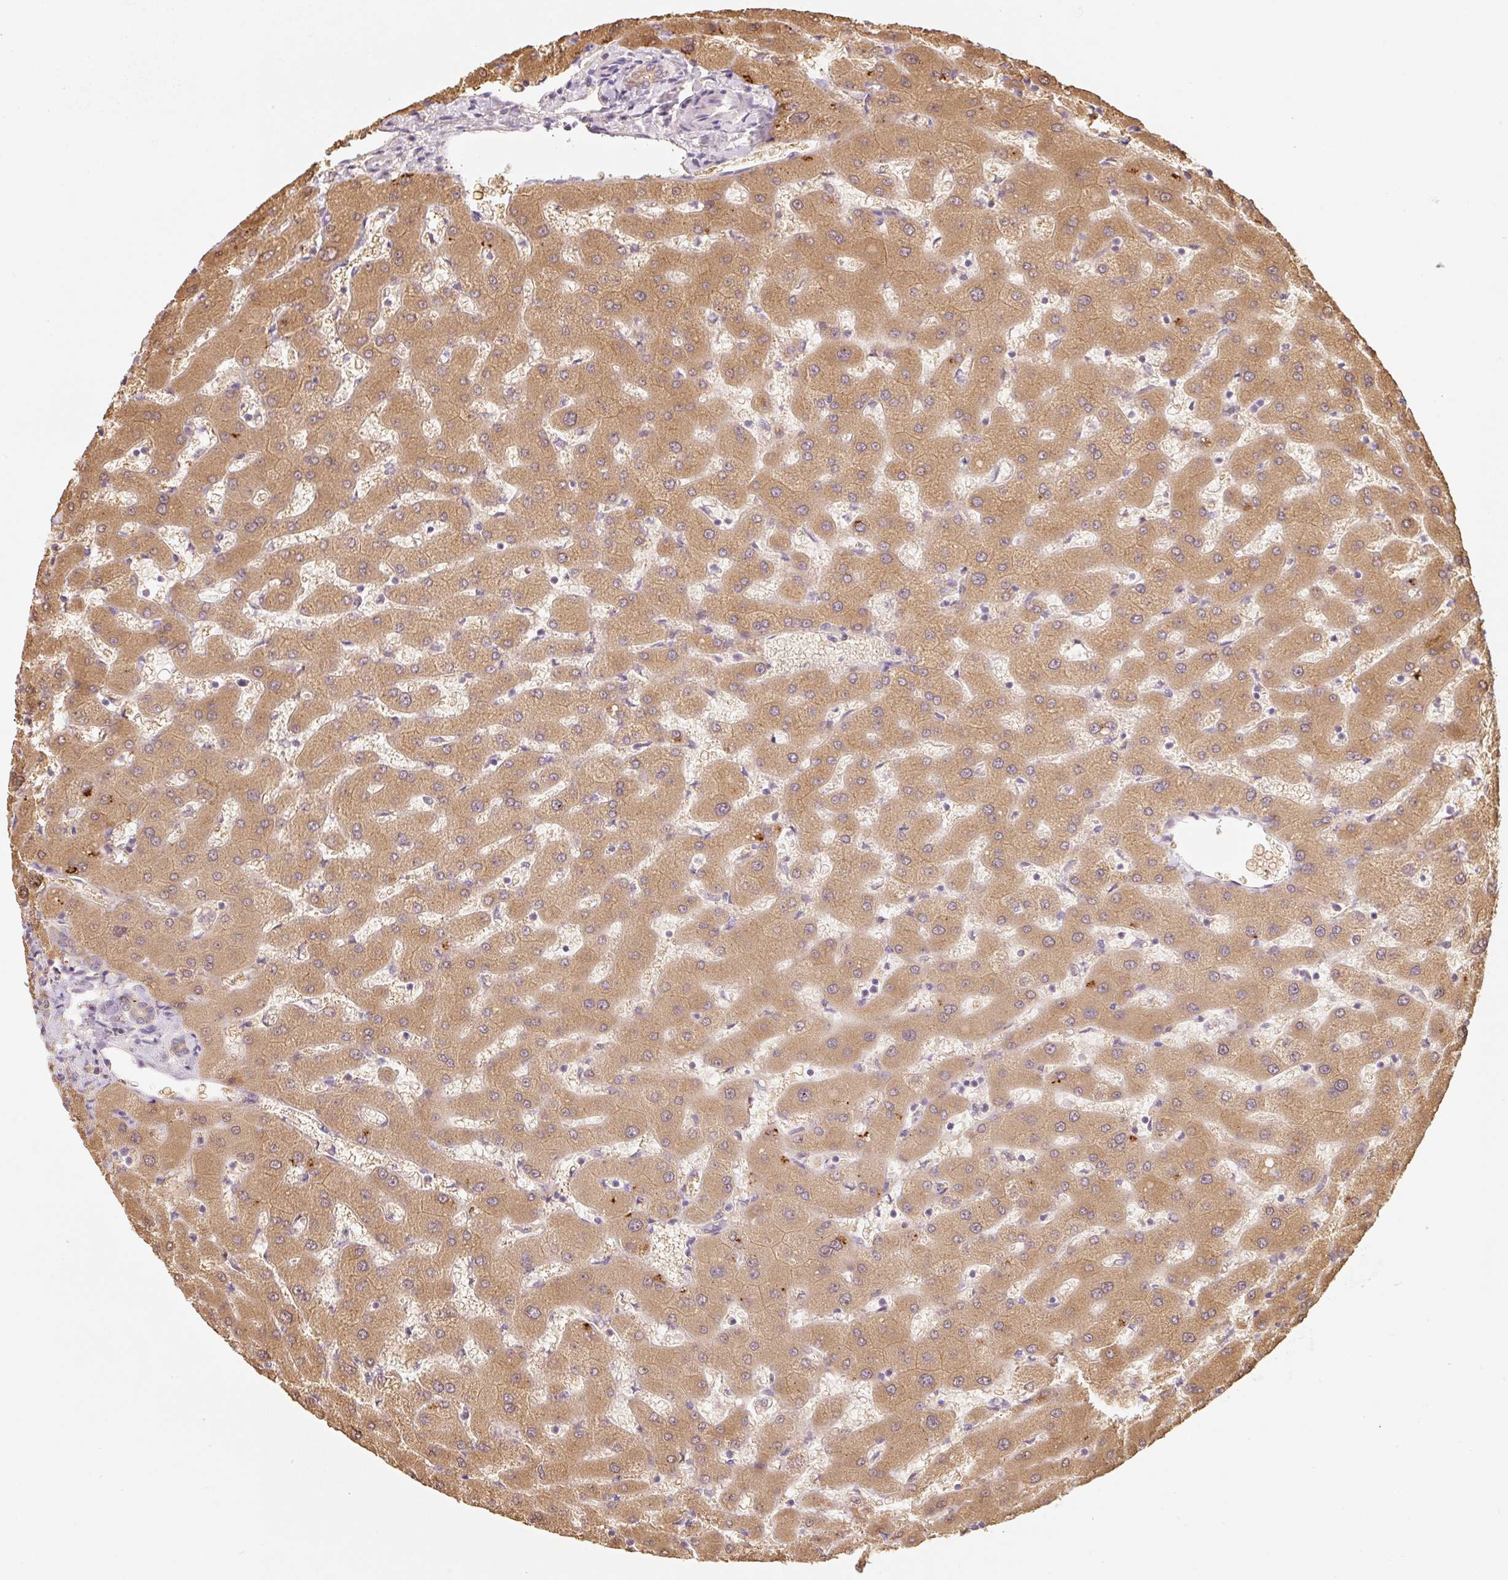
{"staining": {"intensity": "weak", "quantity": ">75%", "location": "cytoplasmic/membranous"}, "tissue": "liver", "cell_type": "Cholangiocytes", "image_type": "normal", "snomed": [{"axis": "morphology", "description": "Normal tissue, NOS"}, {"axis": "topography", "description": "Liver"}], "caption": "Immunohistochemistry of normal human liver reveals low levels of weak cytoplasmic/membranous expression in approximately >75% of cholangiocytes.", "gene": "MIA2", "patient": {"sex": "female", "age": 63}}